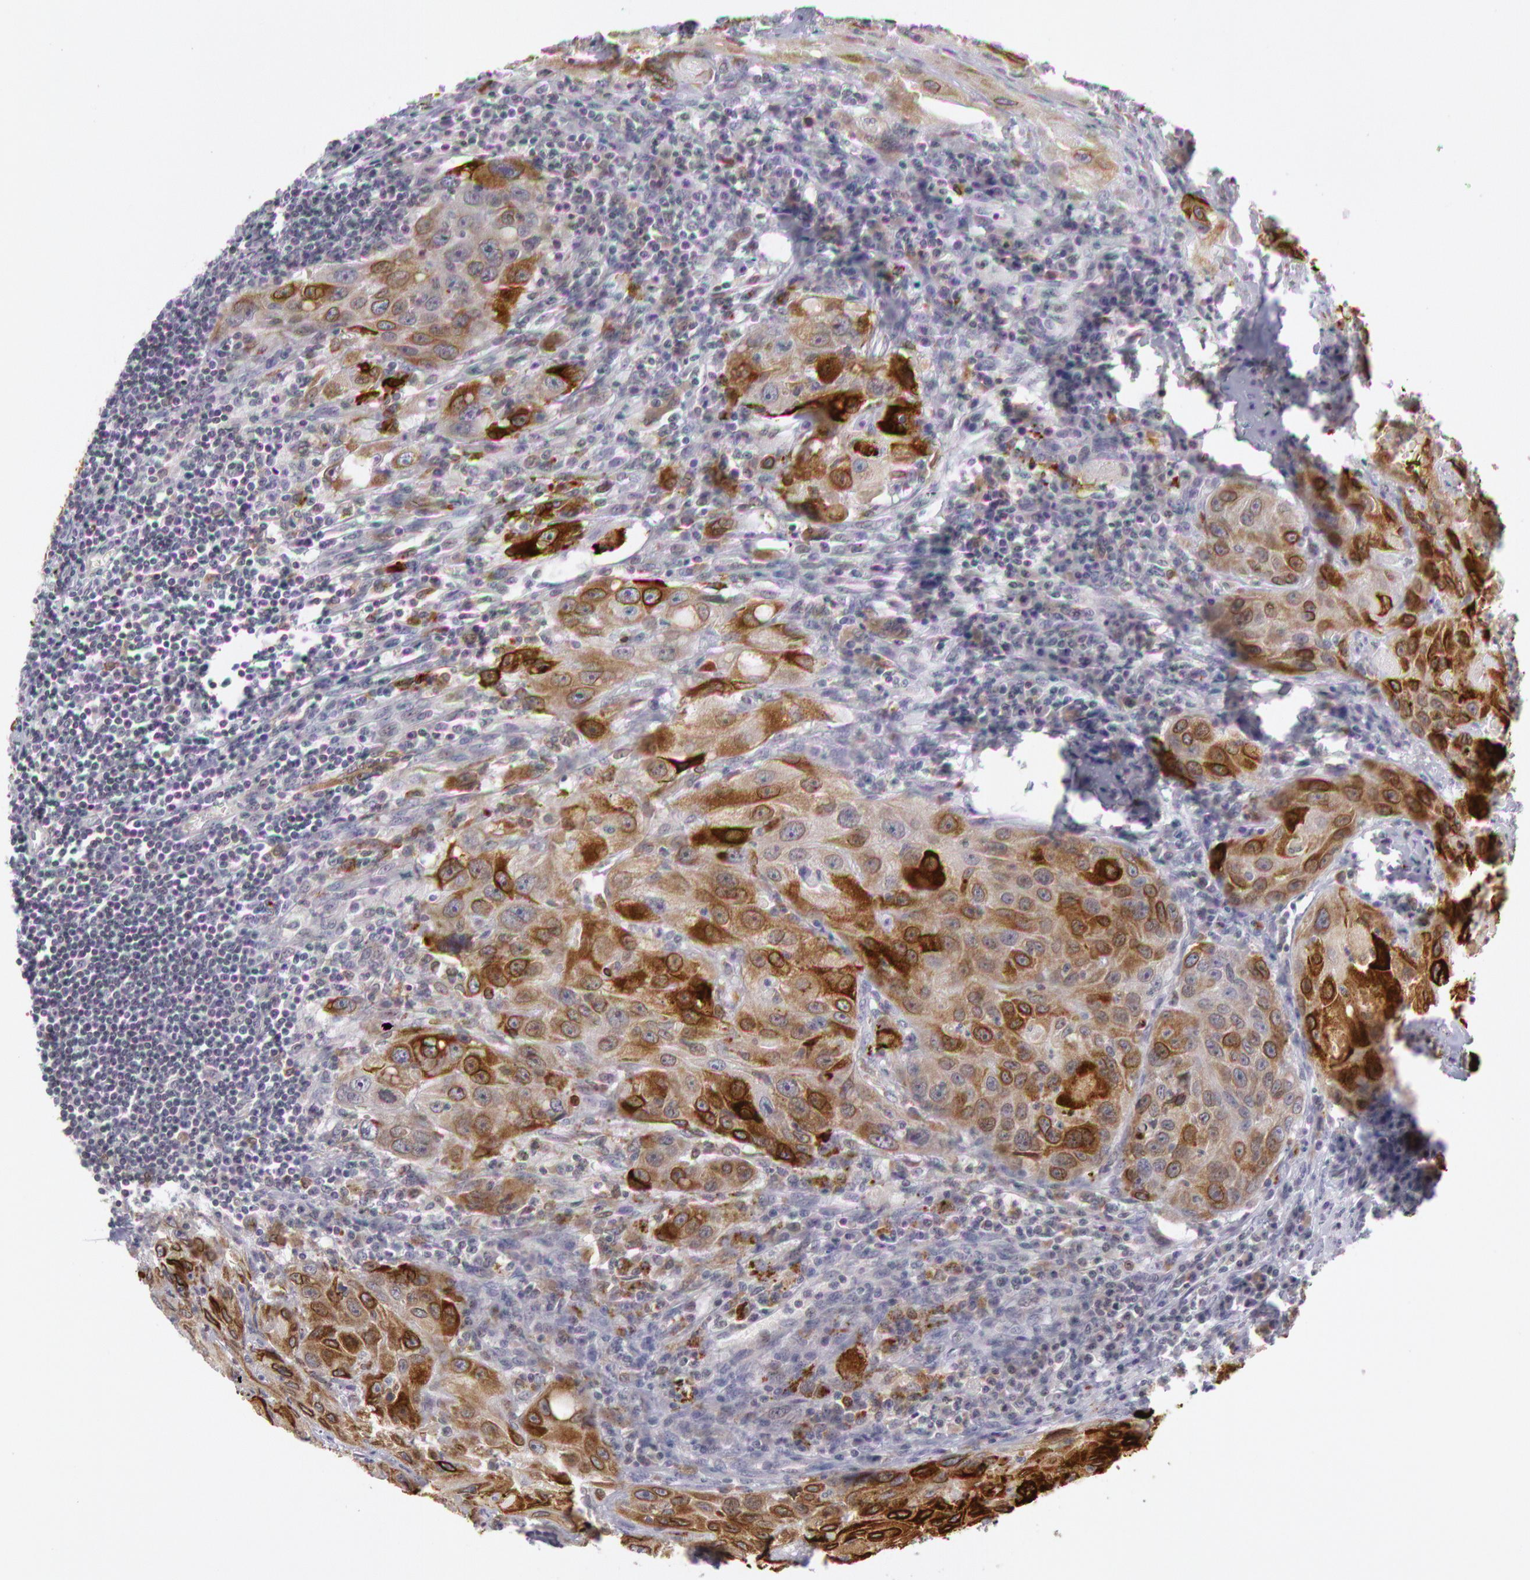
{"staining": {"intensity": "strong", "quantity": "25%-75%", "location": "cytoplasmic/membranous"}, "tissue": "head and neck cancer", "cell_type": "Tumor cells", "image_type": "cancer", "snomed": [{"axis": "morphology", "description": "Squamous cell carcinoma, NOS"}, {"axis": "topography", "description": "Head-Neck"}], "caption": "Protein expression analysis of human head and neck cancer (squamous cell carcinoma) reveals strong cytoplasmic/membranous positivity in approximately 25%-75% of tumor cells. (brown staining indicates protein expression, while blue staining denotes nuclei).", "gene": "PTGS2", "patient": {"sex": "male", "age": 64}}